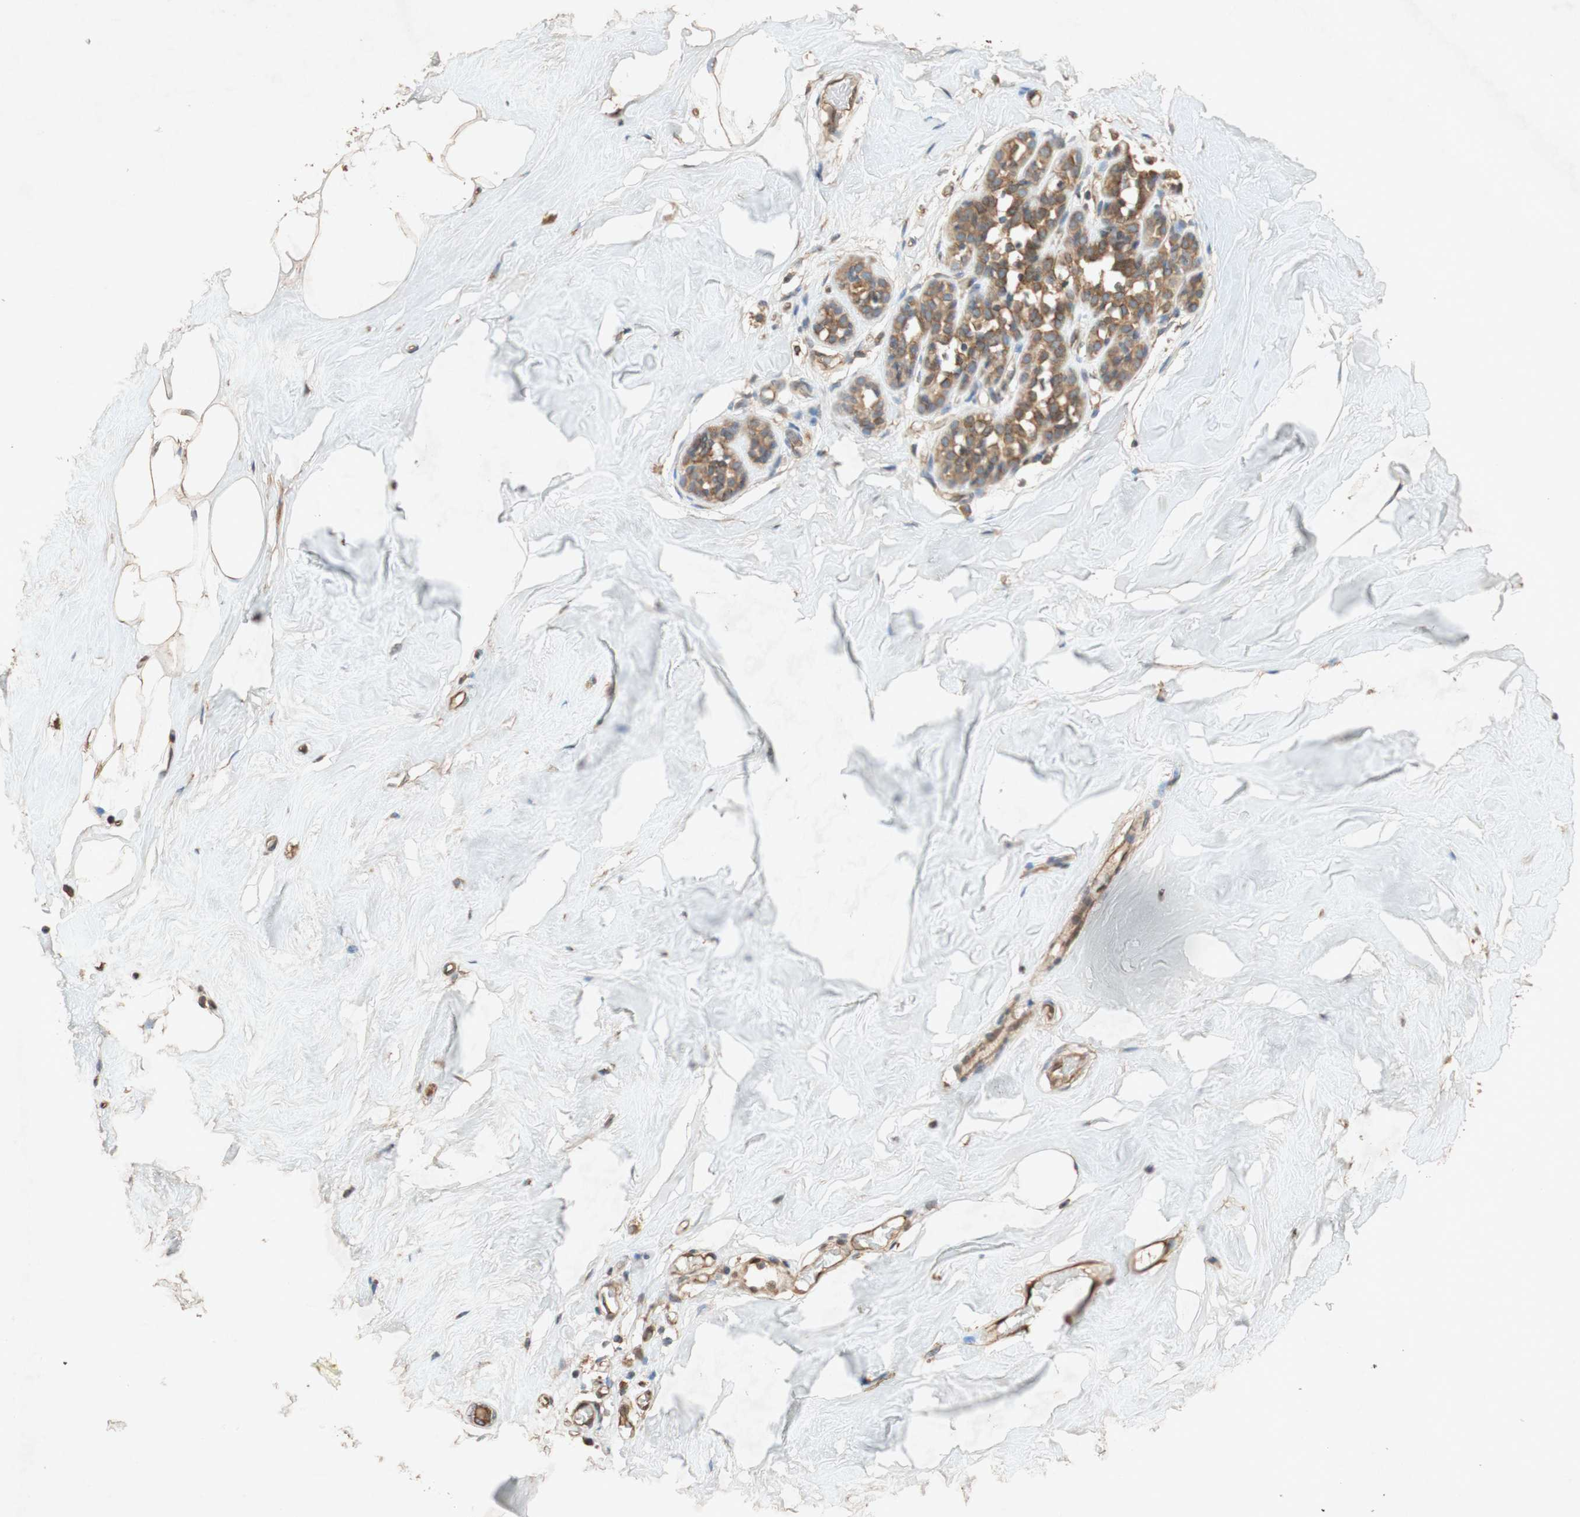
{"staining": {"intensity": "moderate", "quantity": ">75%", "location": "cytoplasmic/membranous"}, "tissue": "breast", "cell_type": "Adipocytes", "image_type": "normal", "snomed": [{"axis": "morphology", "description": "Normal tissue, NOS"}, {"axis": "topography", "description": "Breast"}], "caption": "Immunohistochemical staining of normal human breast exhibits >75% levels of moderate cytoplasmic/membranous protein positivity in about >75% of adipocytes.", "gene": "TUBB", "patient": {"sex": "female", "age": 75}}